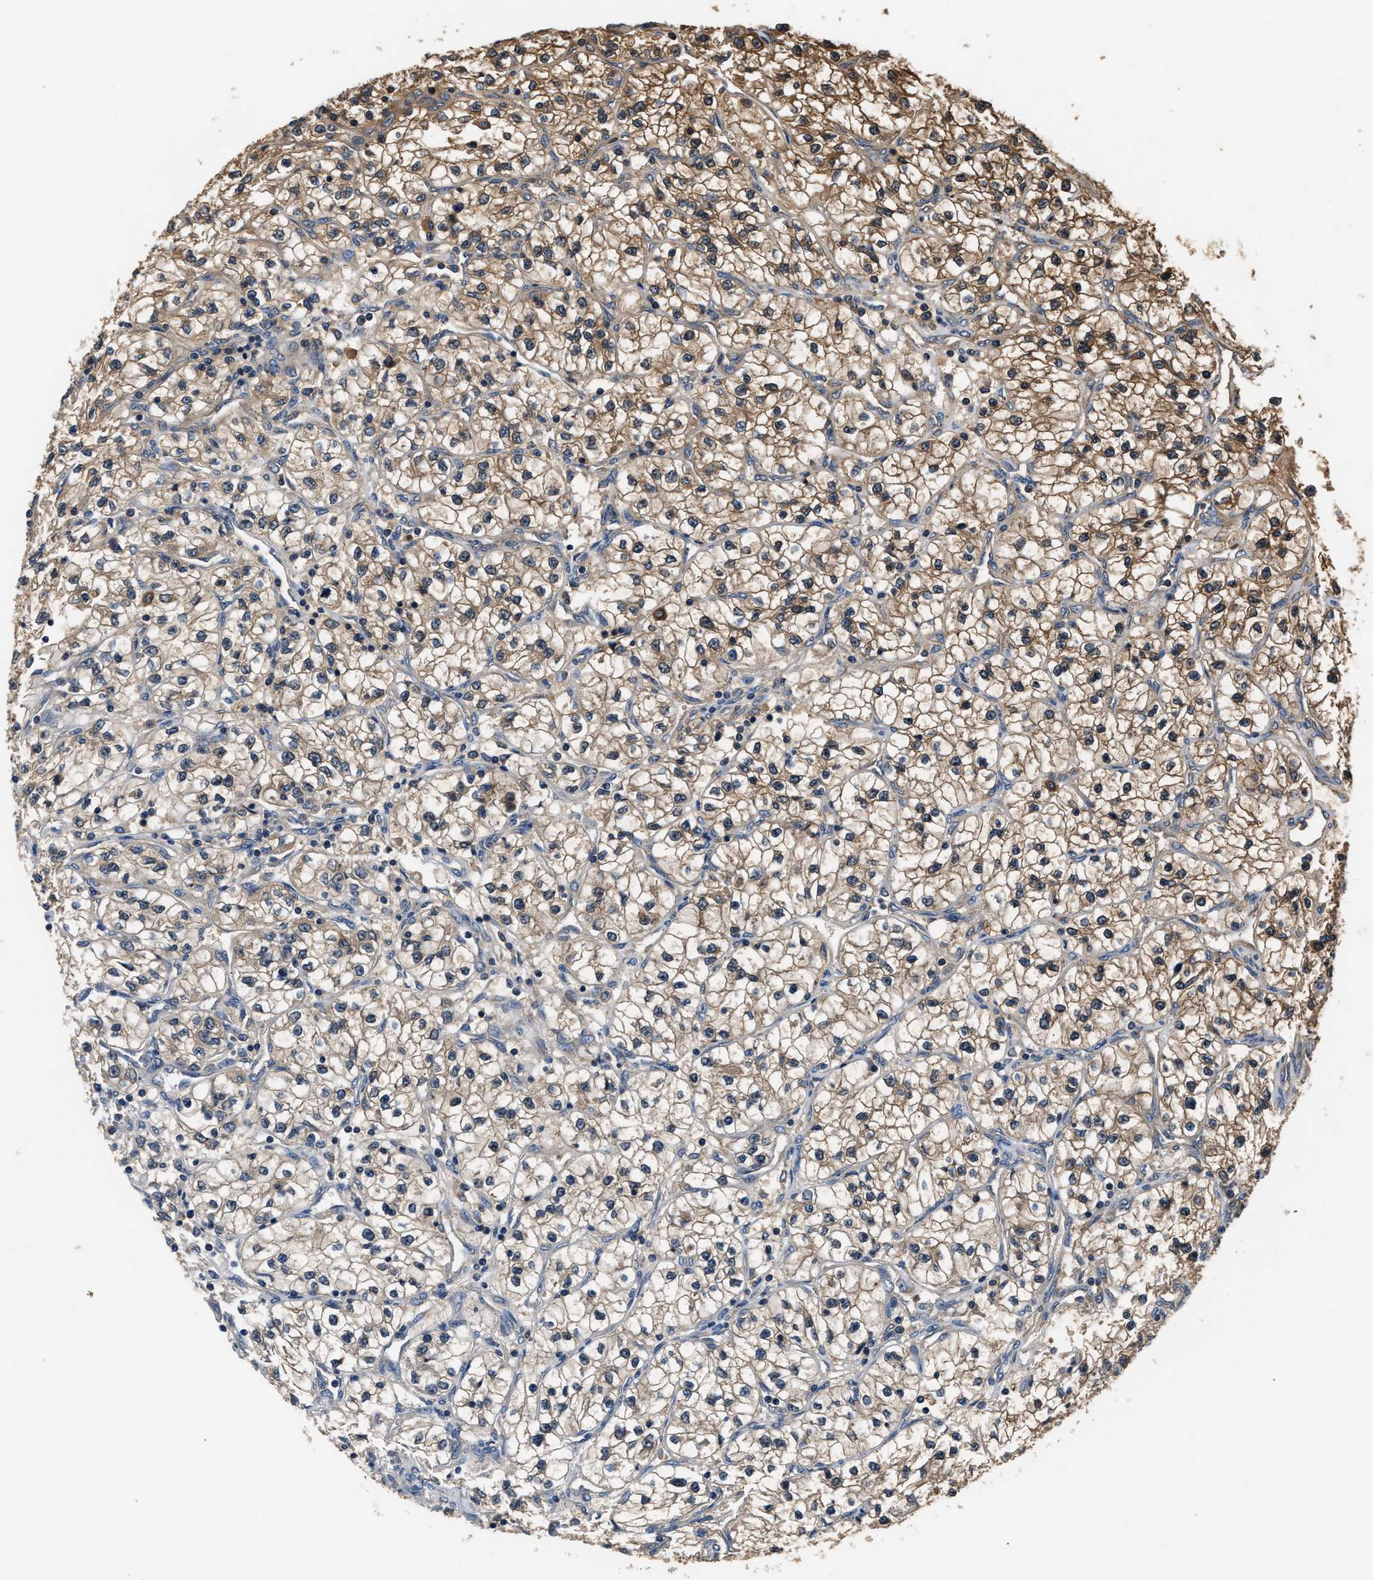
{"staining": {"intensity": "moderate", "quantity": ">75%", "location": "cytoplasmic/membranous"}, "tissue": "renal cancer", "cell_type": "Tumor cells", "image_type": "cancer", "snomed": [{"axis": "morphology", "description": "Adenocarcinoma, NOS"}, {"axis": "topography", "description": "Kidney"}], "caption": "Renal adenocarcinoma stained with a protein marker demonstrates moderate staining in tumor cells.", "gene": "GPI", "patient": {"sex": "female", "age": 57}}